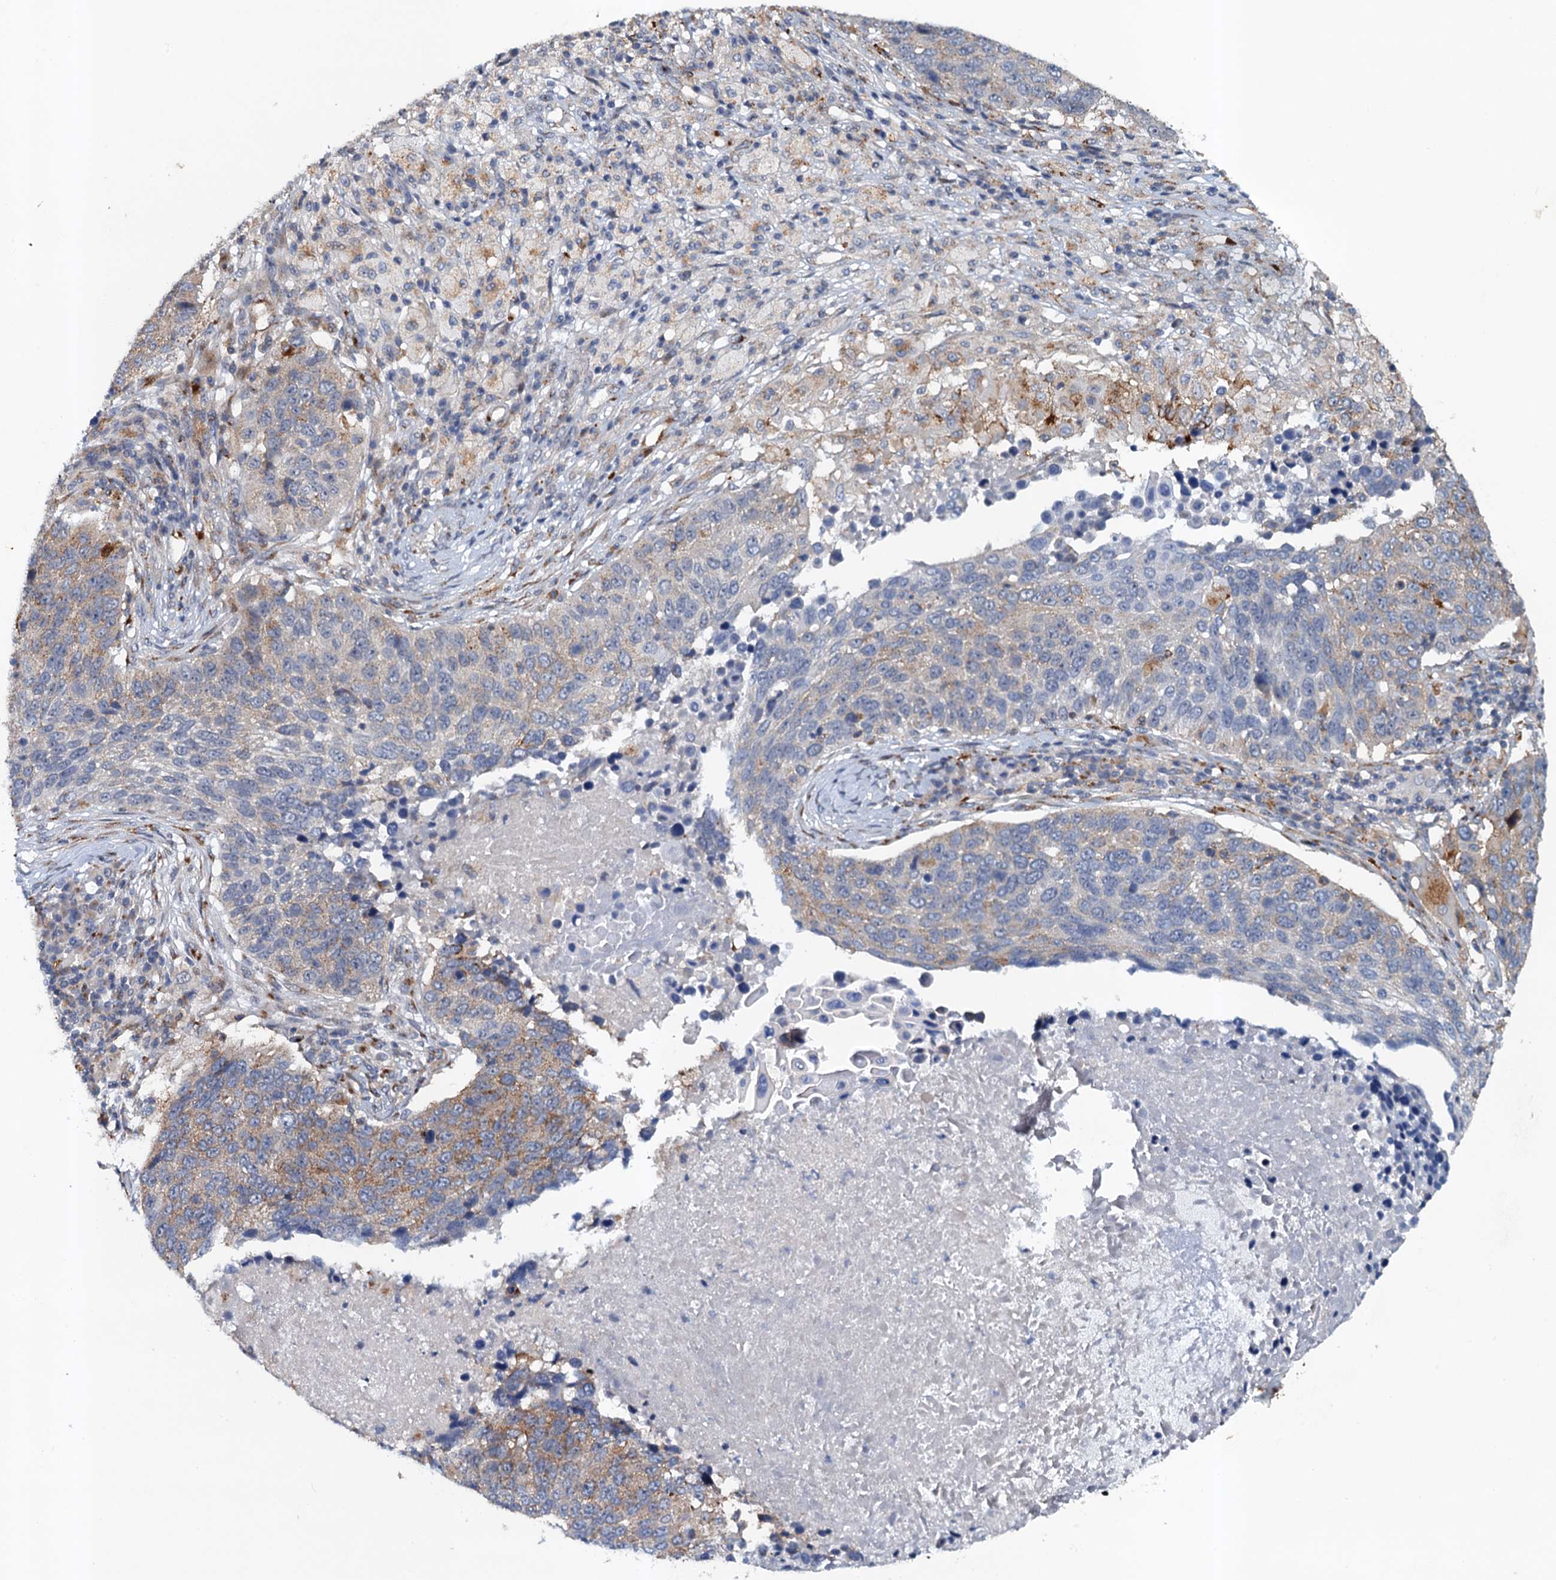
{"staining": {"intensity": "moderate", "quantity": "25%-75%", "location": "cytoplasmic/membranous"}, "tissue": "lung cancer", "cell_type": "Tumor cells", "image_type": "cancer", "snomed": [{"axis": "morphology", "description": "Normal tissue, NOS"}, {"axis": "morphology", "description": "Squamous cell carcinoma, NOS"}, {"axis": "topography", "description": "Lymph node"}, {"axis": "topography", "description": "Lung"}], "caption": "Squamous cell carcinoma (lung) stained for a protein shows moderate cytoplasmic/membranous positivity in tumor cells.", "gene": "NBEA", "patient": {"sex": "male", "age": 66}}